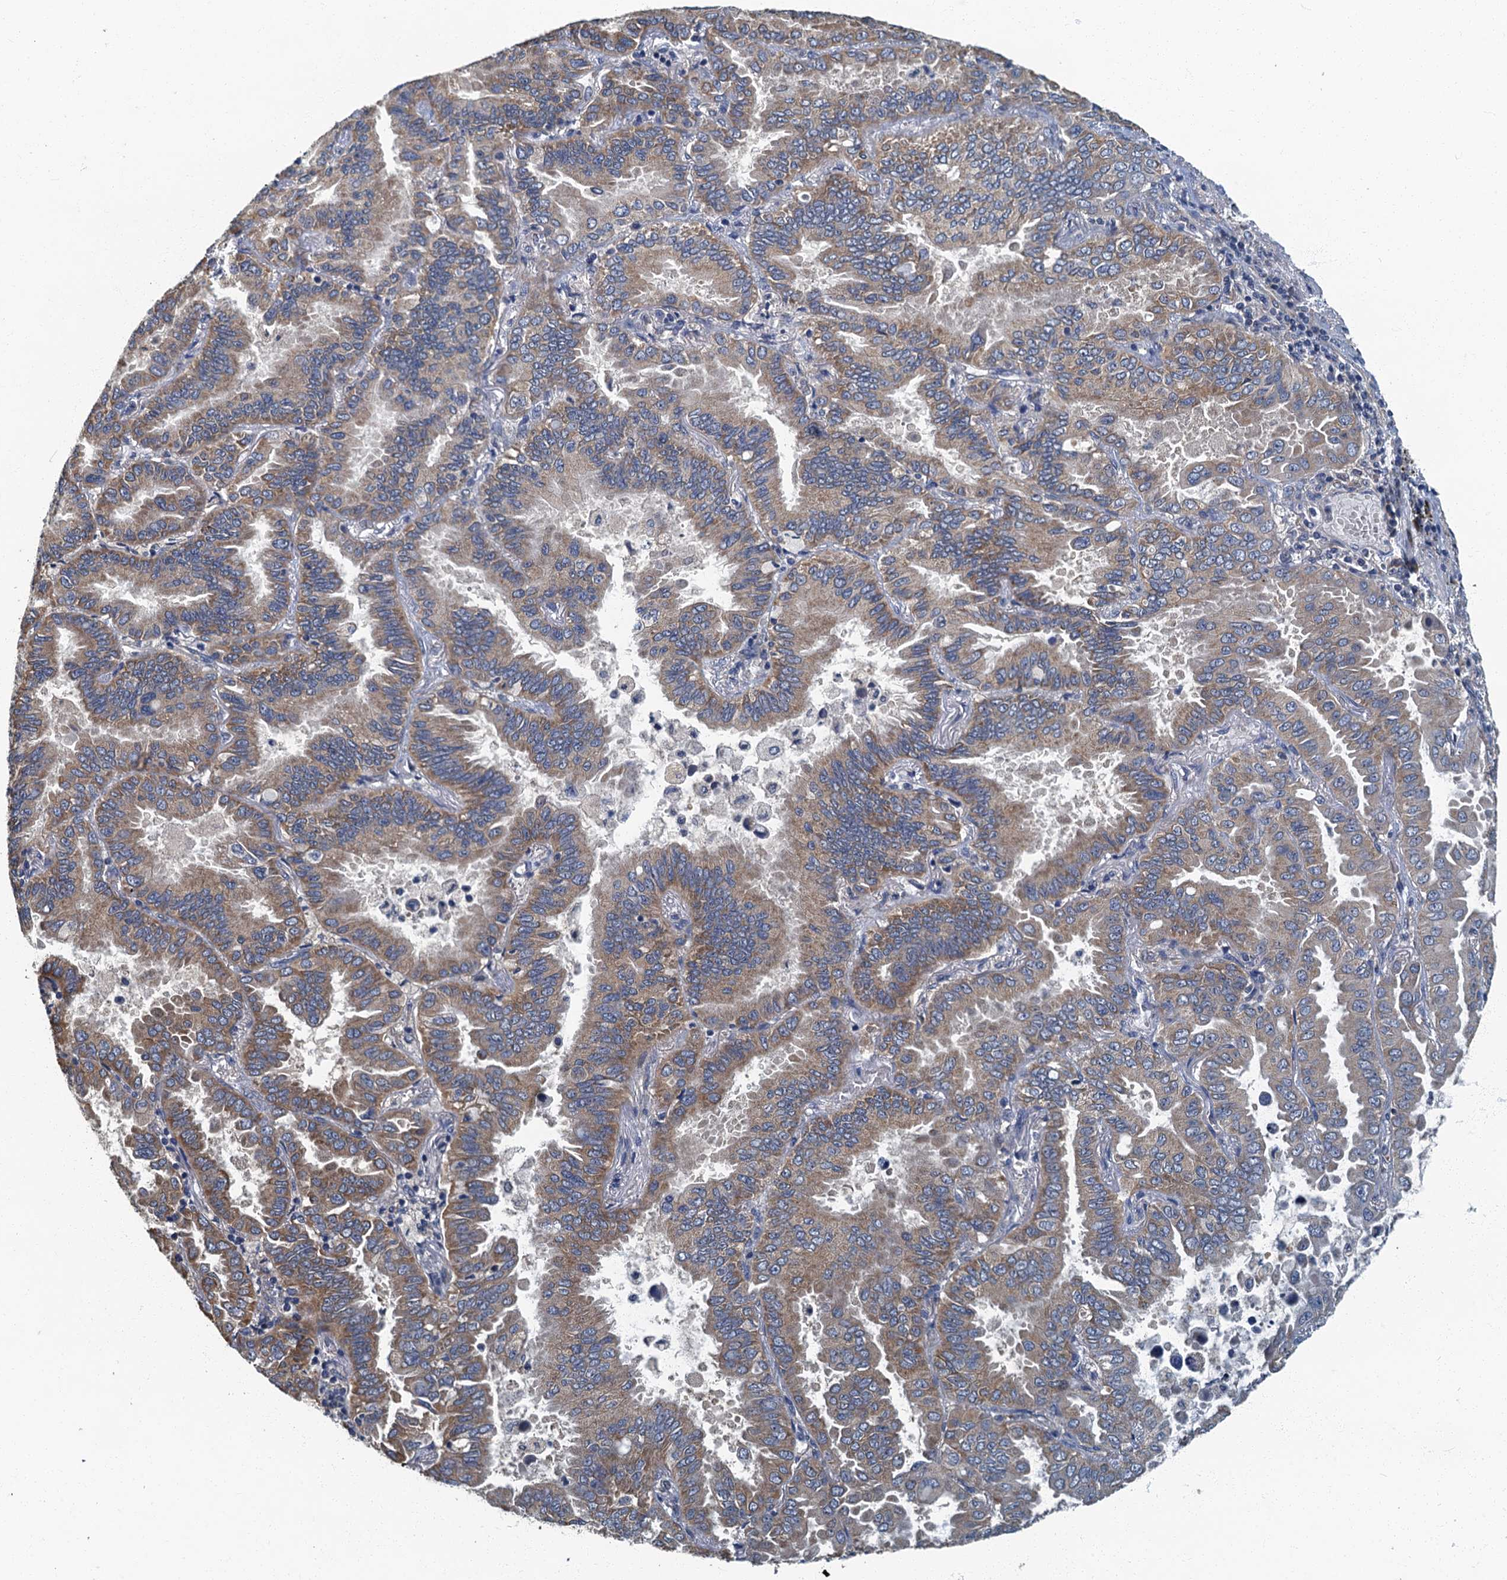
{"staining": {"intensity": "moderate", "quantity": "25%-75%", "location": "cytoplasmic/membranous"}, "tissue": "lung cancer", "cell_type": "Tumor cells", "image_type": "cancer", "snomed": [{"axis": "morphology", "description": "Adenocarcinoma, NOS"}, {"axis": "topography", "description": "Lung"}], "caption": "Adenocarcinoma (lung) tissue shows moderate cytoplasmic/membranous positivity in about 25%-75% of tumor cells, visualized by immunohistochemistry. (DAB (3,3'-diaminobenzidine) = brown stain, brightfield microscopy at high magnification).", "gene": "DDX49", "patient": {"sex": "male", "age": 64}}